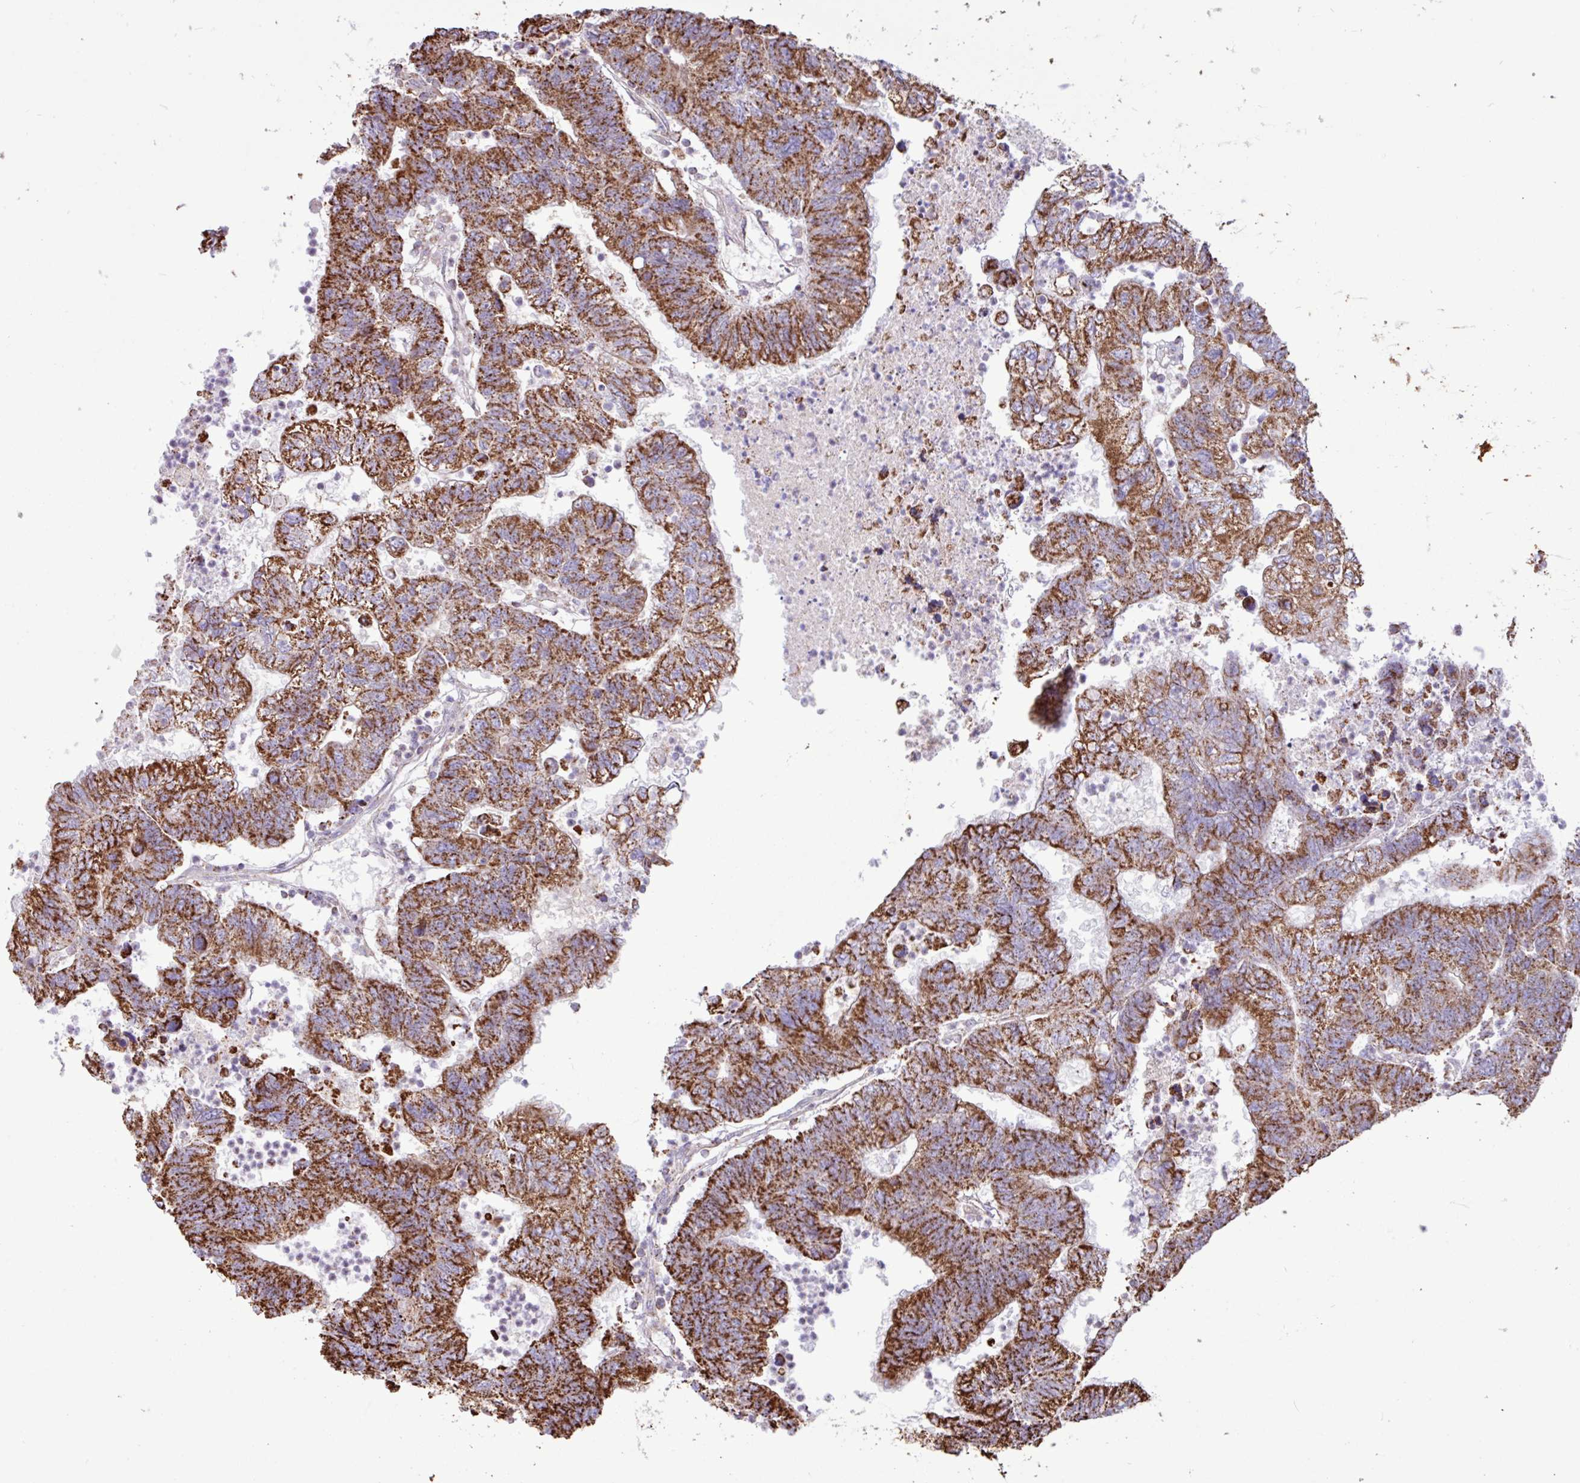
{"staining": {"intensity": "strong", "quantity": ">75%", "location": "cytoplasmic/membranous"}, "tissue": "colorectal cancer", "cell_type": "Tumor cells", "image_type": "cancer", "snomed": [{"axis": "morphology", "description": "Adenocarcinoma, NOS"}, {"axis": "topography", "description": "Colon"}], "caption": "High-power microscopy captured an IHC histopathology image of colorectal adenocarcinoma, revealing strong cytoplasmic/membranous expression in about >75% of tumor cells.", "gene": "RTL3", "patient": {"sex": "female", "age": 48}}